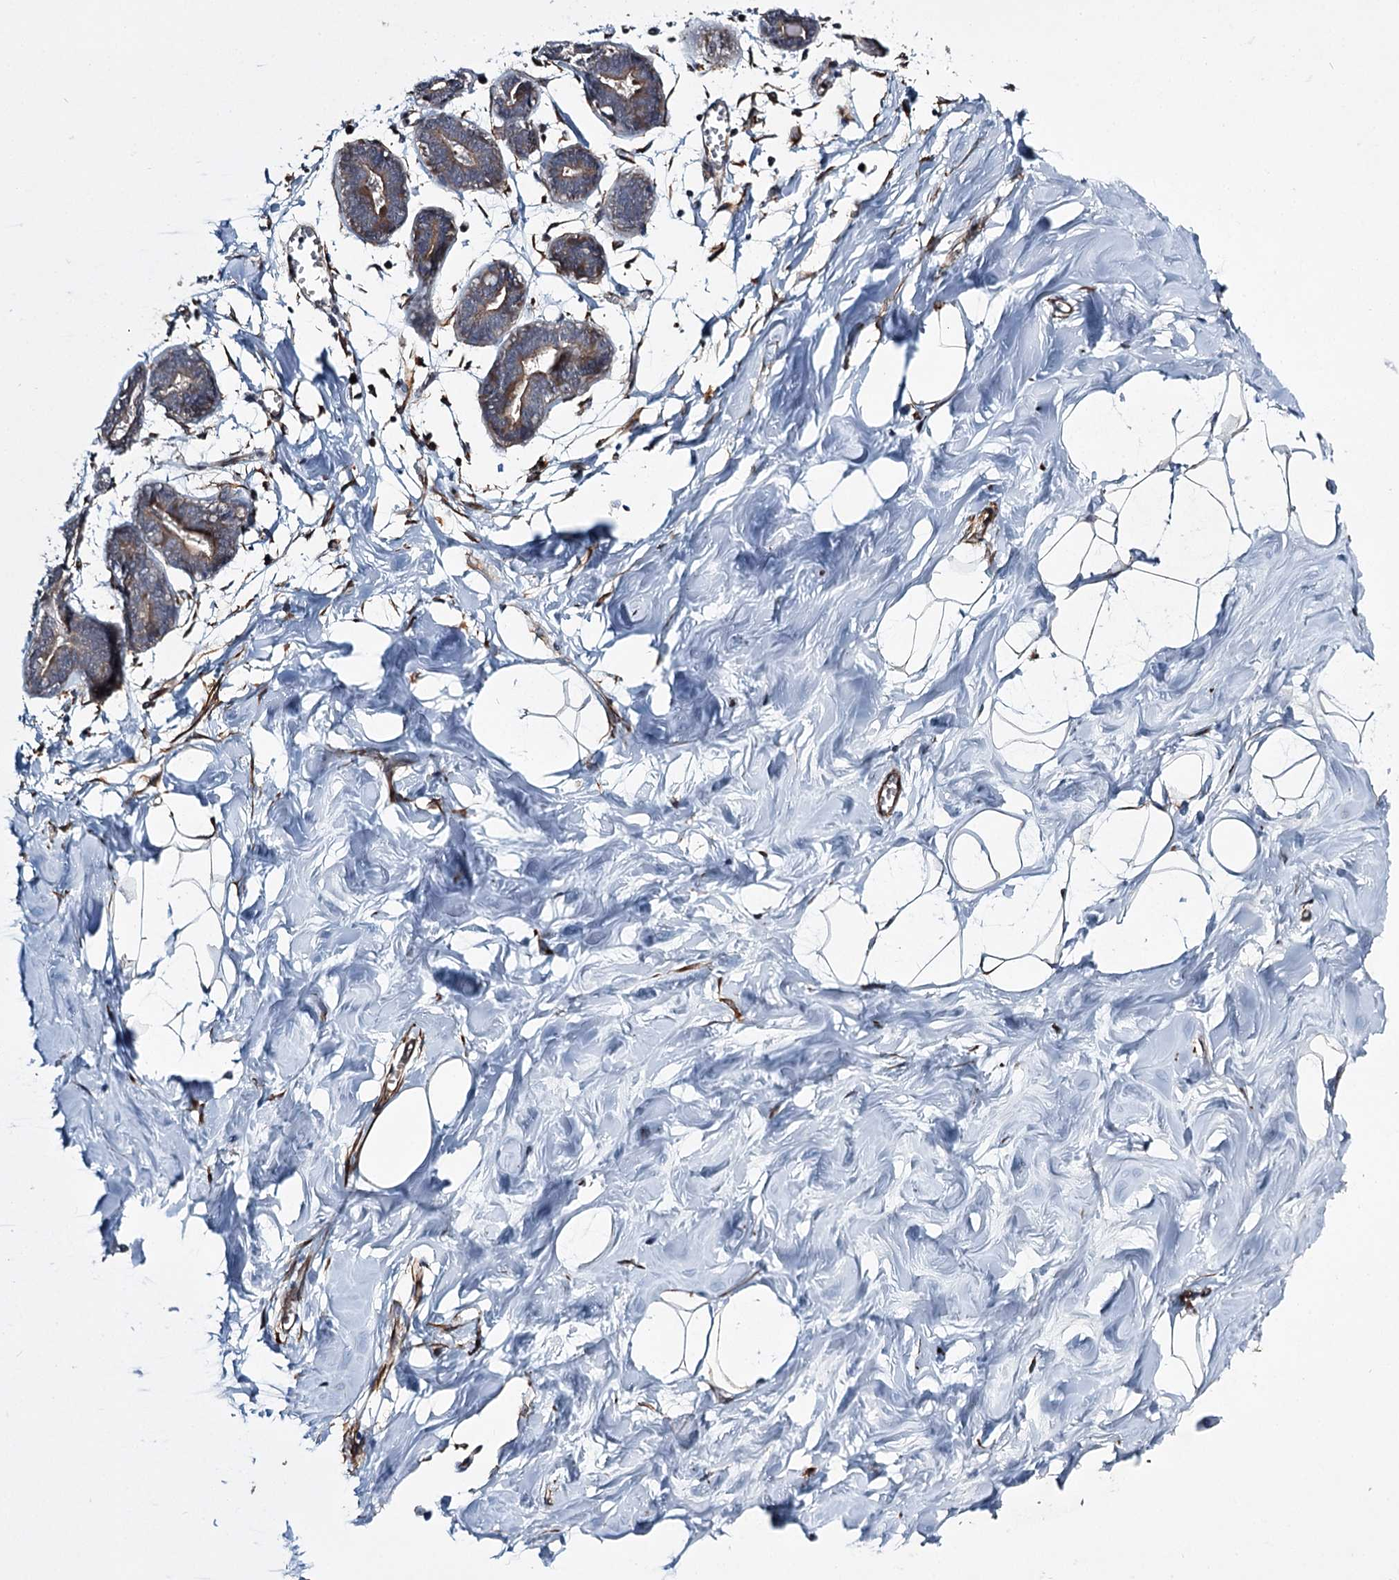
{"staining": {"intensity": "weak", "quantity": "25%-75%", "location": "cytoplasmic/membranous"}, "tissue": "breast", "cell_type": "Adipocytes", "image_type": "normal", "snomed": [{"axis": "morphology", "description": "Normal tissue, NOS"}, {"axis": "topography", "description": "Breast"}], "caption": "DAB immunohistochemical staining of benign human breast displays weak cytoplasmic/membranous protein positivity in about 25%-75% of adipocytes. The protein is shown in brown color, while the nuclei are stained blue.", "gene": "DPEP2", "patient": {"sex": "female", "age": 27}}